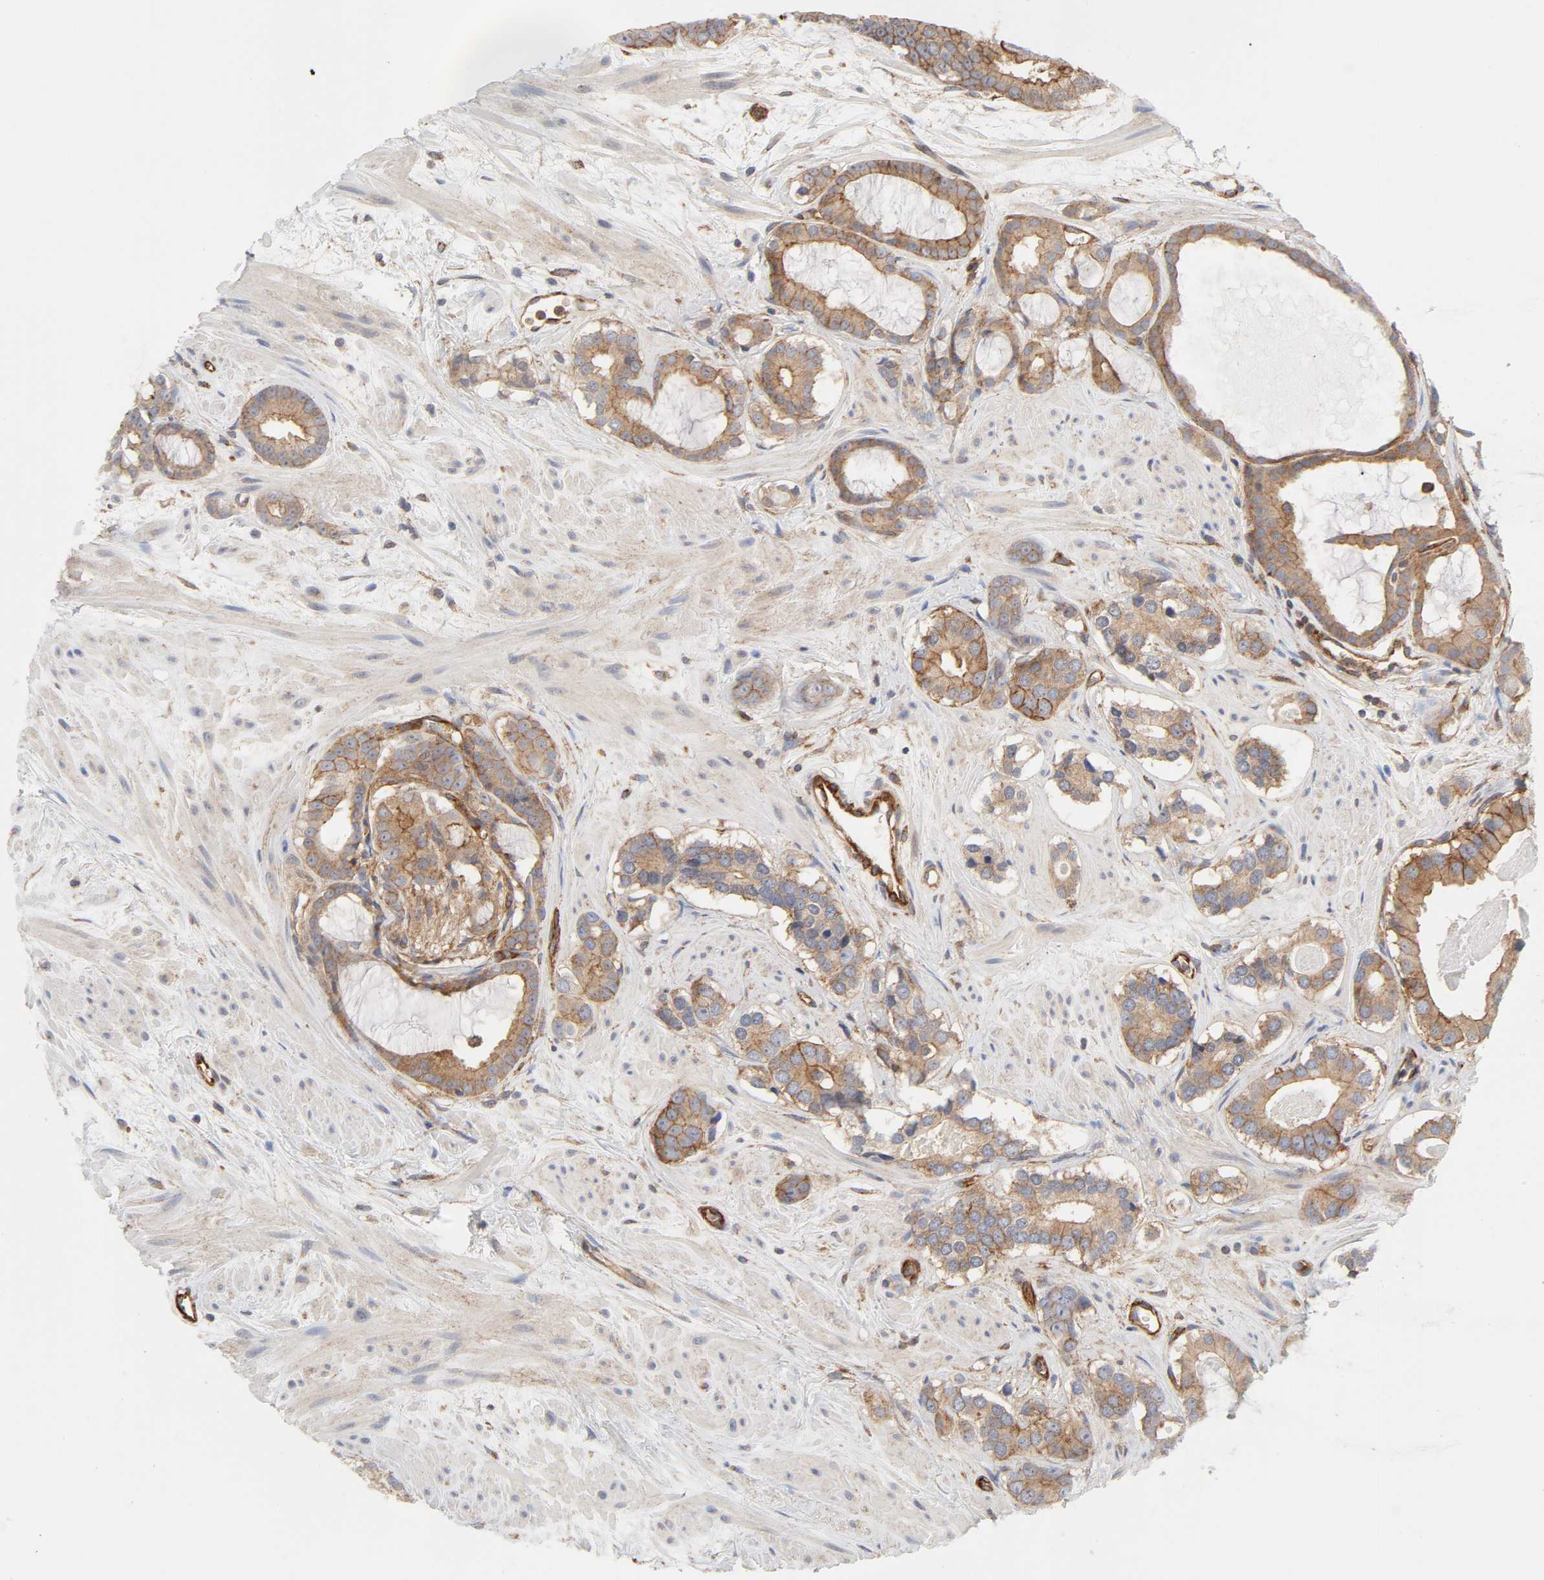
{"staining": {"intensity": "moderate", "quantity": ">75%", "location": "cytoplasmic/membranous"}, "tissue": "prostate cancer", "cell_type": "Tumor cells", "image_type": "cancer", "snomed": [{"axis": "morphology", "description": "Adenocarcinoma, Low grade"}, {"axis": "topography", "description": "Prostate"}], "caption": "Immunohistochemistry (IHC) (DAB) staining of prostate cancer (low-grade adenocarcinoma) displays moderate cytoplasmic/membranous protein positivity in about >75% of tumor cells.", "gene": "AP2A1", "patient": {"sex": "male", "age": 57}}